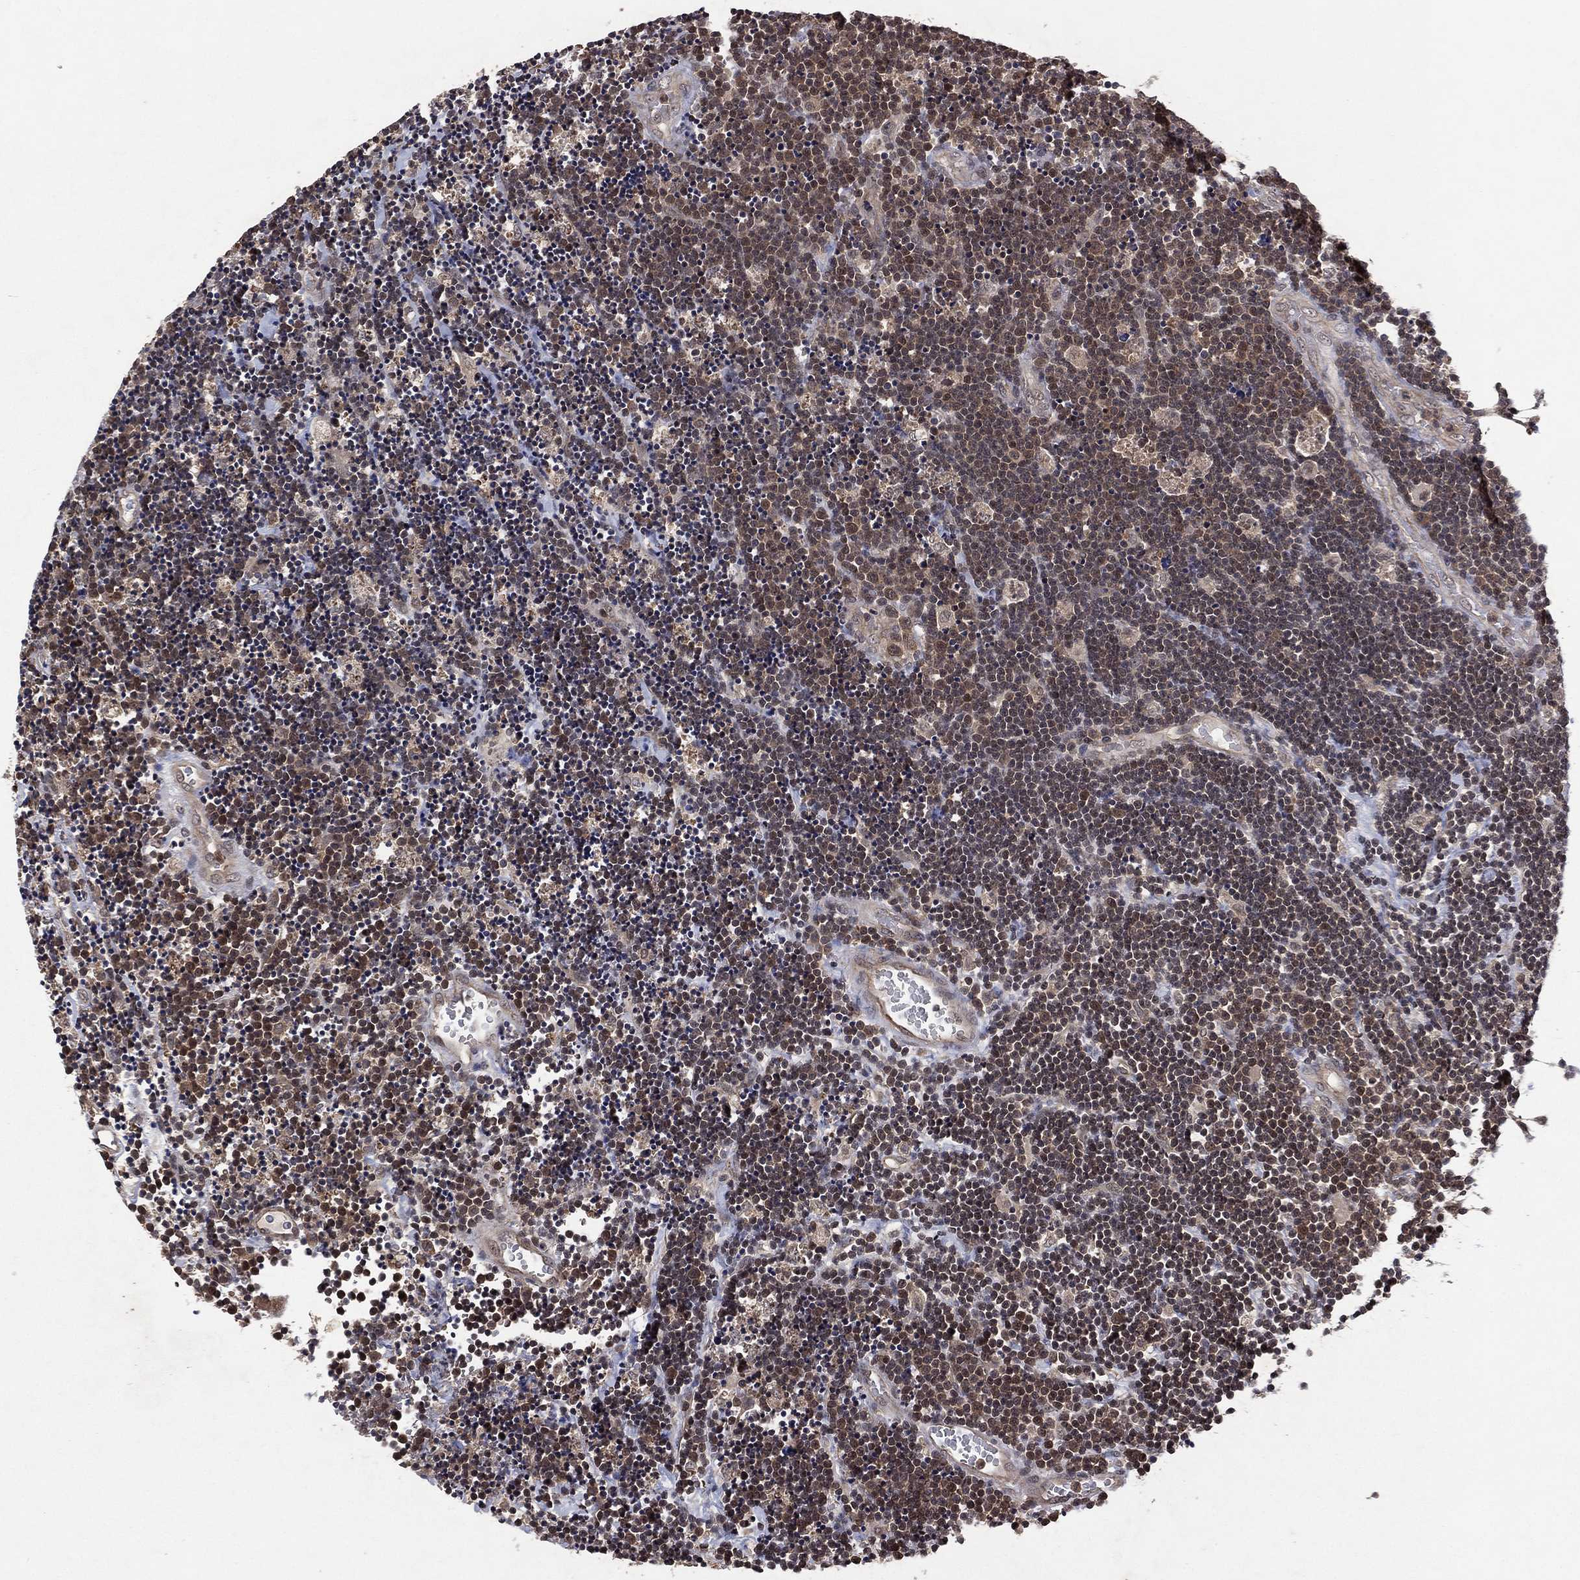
{"staining": {"intensity": "weak", "quantity": "<25%", "location": "nuclear"}, "tissue": "lymphoma", "cell_type": "Tumor cells", "image_type": "cancer", "snomed": [{"axis": "morphology", "description": "Malignant lymphoma, non-Hodgkin's type, Low grade"}, {"axis": "topography", "description": "Brain"}], "caption": "DAB immunohistochemical staining of low-grade malignant lymphoma, non-Hodgkin's type shows no significant staining in tumor cells.", "gene": "ATG4B", "patient": {"sex": "female", "age": 66}}